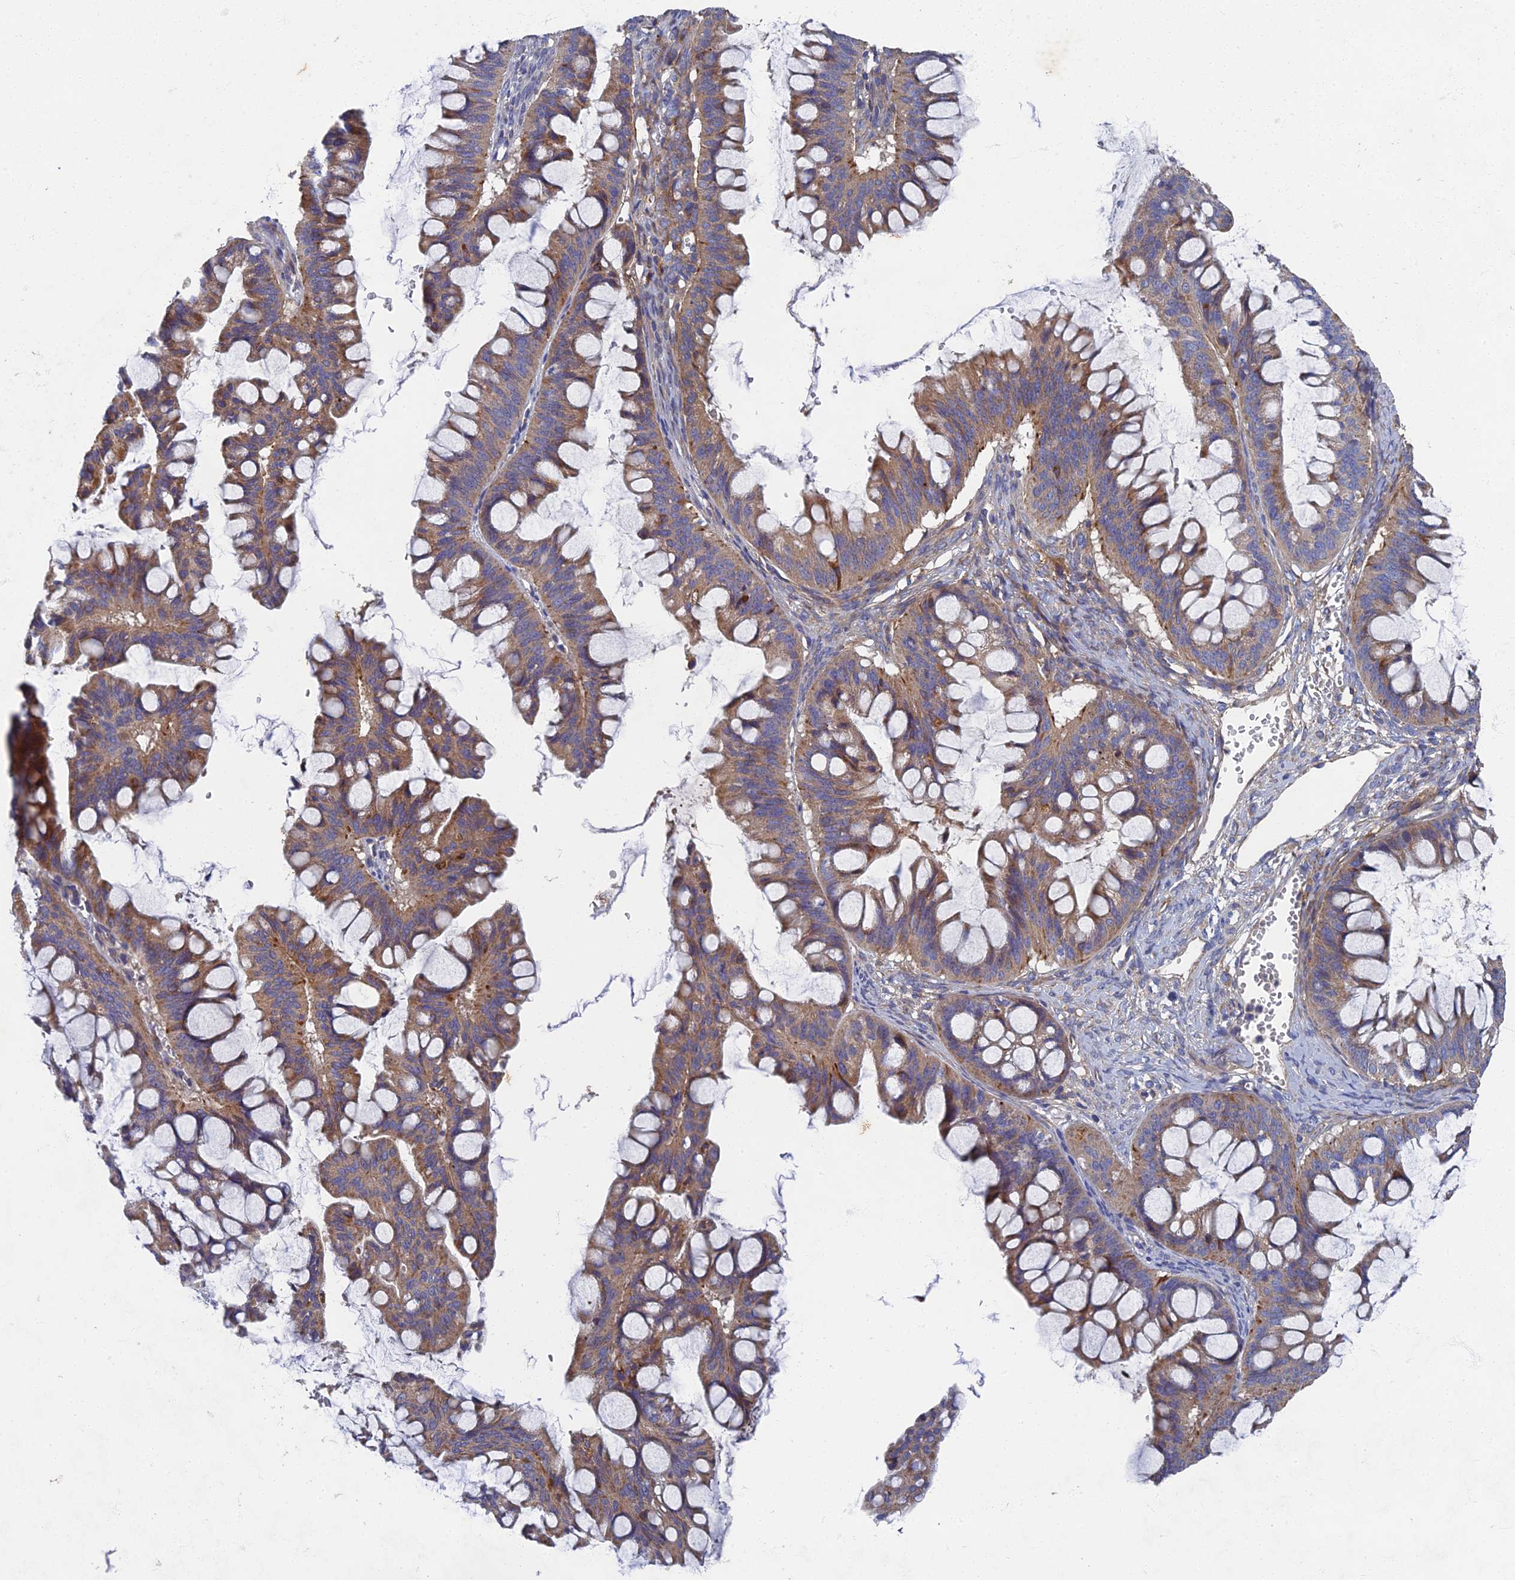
{"staining": {"intensity": "moderate", "quantity": "25%-75%", "location": "cytoplasmic/membranous"}, "tissue": "ovarian cancer", "cell_type": "Tumor cells", "image_type": "cancer", "snomed": [{"axis": "morphology", "description": "Cystadenocarcinoma, mucinous, NOS"}, {"axis": "topography", "description": "Ovary"}], "caption": "Brown immunohistochemical staining in ovarian cancer displays moderate cytoplasmic/membranous positivity in about 25%-75% of tumor cells.", "gene": "RNASEK", "patient": {"sex": "female", "age": 73}}